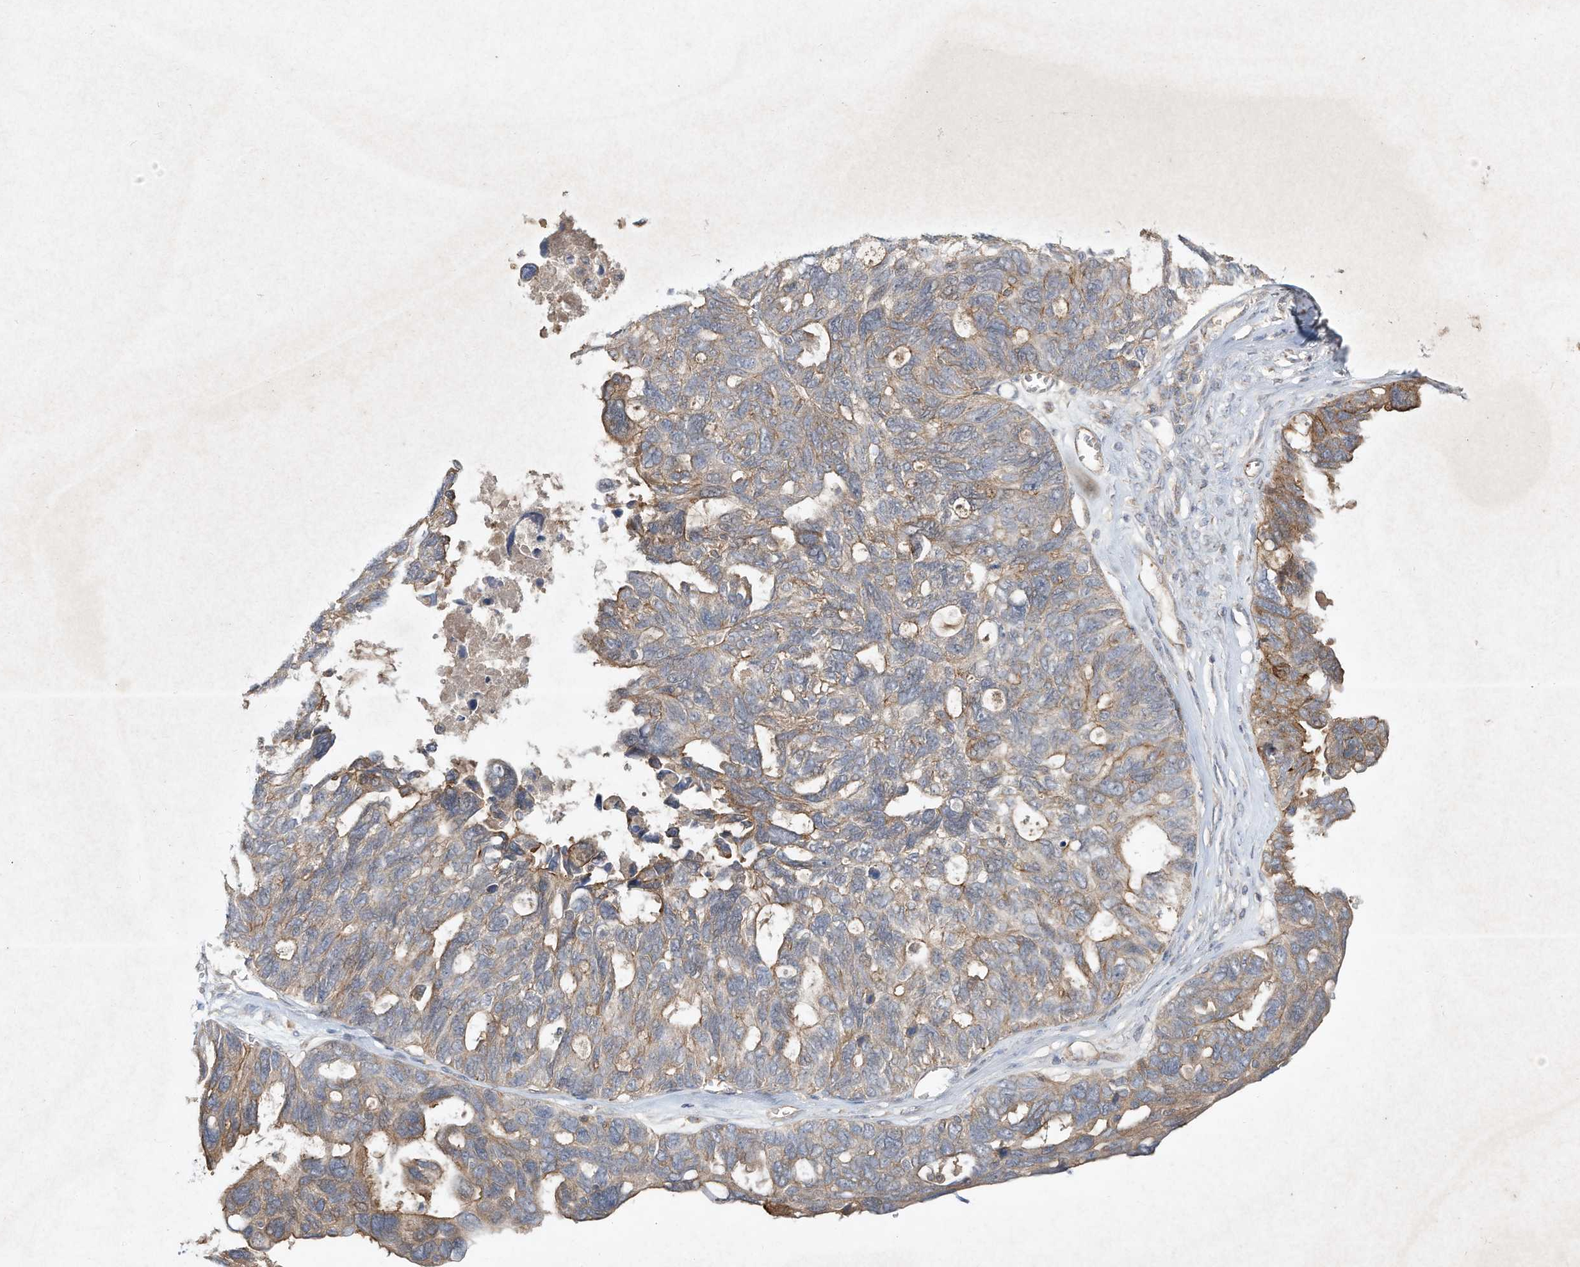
{"staining": {"intensity": "weak", "quantity": "25%-75%", "location": "cytoplasmic/membranous"}, "tissue": "ovarian cancer", "cell_type": "Tumor cells", "image_type": "cancer", "snomed": [{"axis": "morphology", "description": "Cystadenocarcinoma, serous, NOS"}, {"axis": "topography", "description": "Ovary"}], "caption": "High-power microscopy captured an immunohistochemistry image of ovarian cancer, revealing weak cytoplasmic/membranous staining in about 25%-75% of tumor cells.", "gene": "HTR5A", "patient": {"sex": "female", "age": 79}}